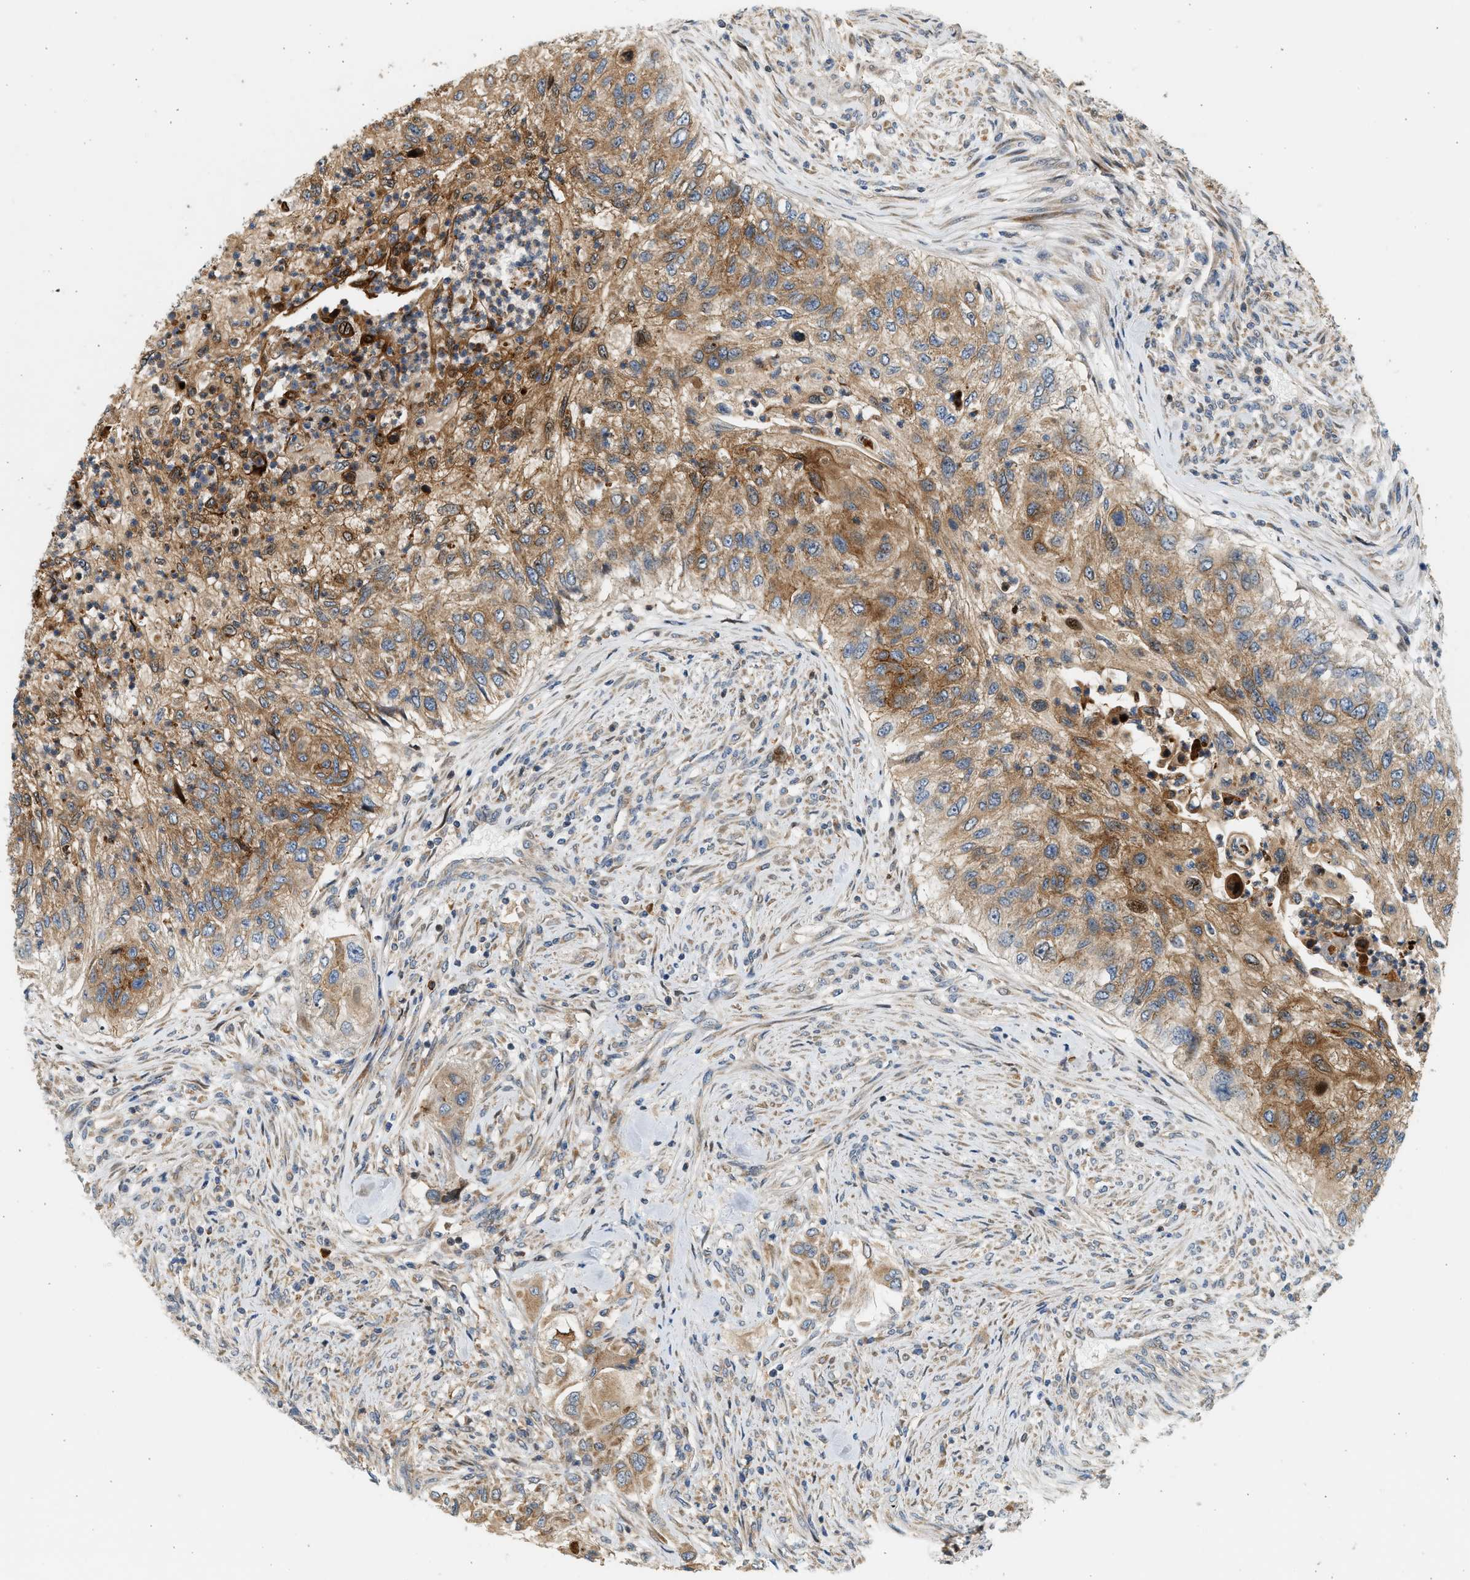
{"staining": {"intensity": "moderate", "quantity": ">75%", "location": "cytoplasmic/membranous"}, "tissue": "urothelial cancer", "cell_type": "Tumor cells", "image_type": "cancer", "snomed": [{"axis": "morphology", "description": "Urothelial carcinoma, High grade"}, {"axis": "topography", "description": "Urinary bladder"}], "caption": "This is a histology image of immunohistochemistry (IHC) staining of high-grade urothelial carcinoma, which shows moderate staining in the cytoplasmic/membranous of tumor cells.", "gene": "NRSN2", "patient": {"sex": "female", "age": 60}}